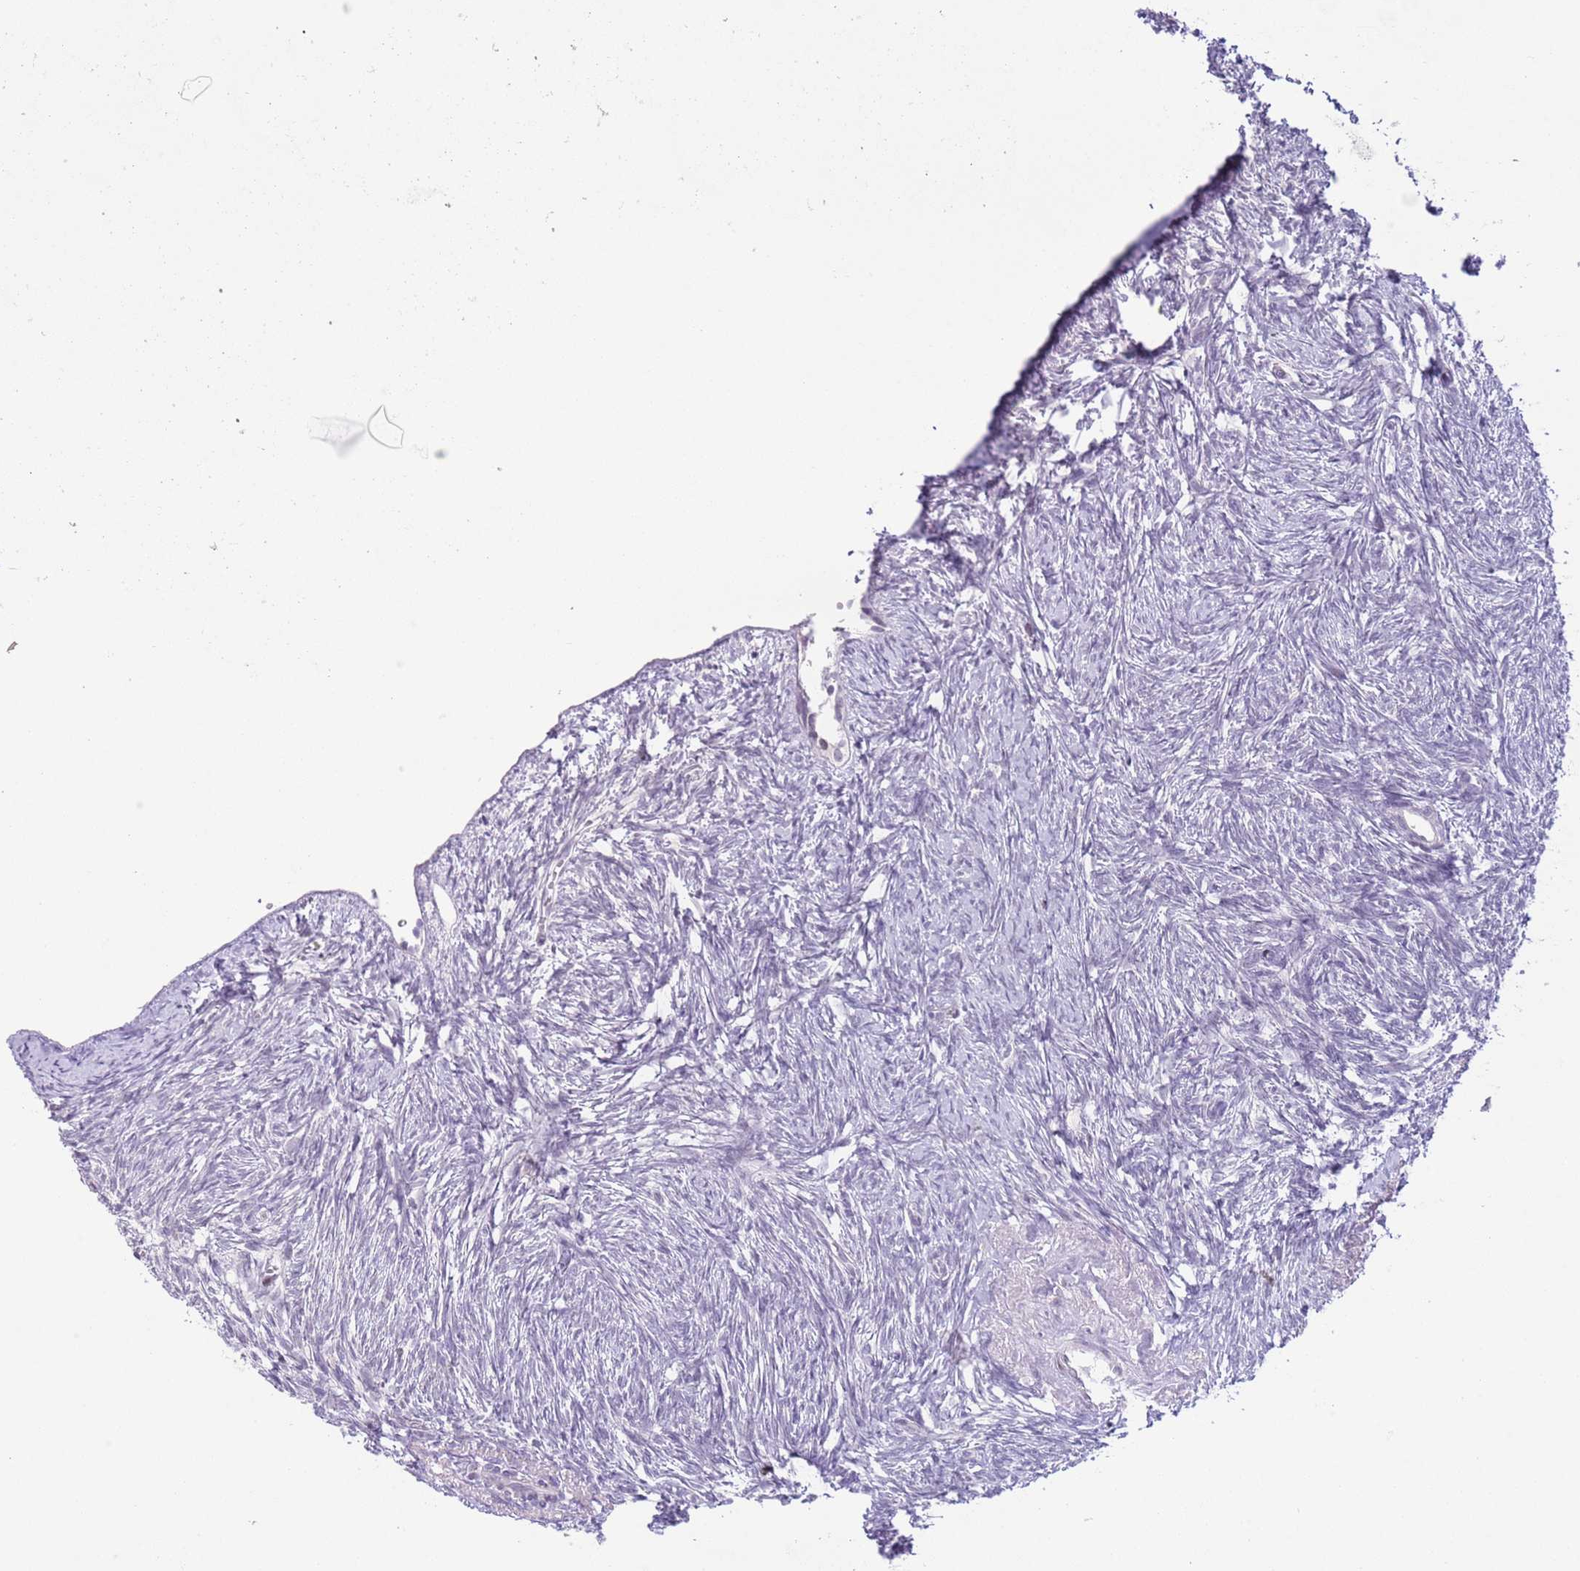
{"staining": {"intensity": "negative", "quantity": "none", "location": "none"}, "tissue": "ovary", "cell_type": "Ovarian stroma cells", "image_type": "normal", "snomed": [{"axis": "morphology", "description": "Normal tissue, NOS"}, {"axis": "topography", "description": "Ovary"}], "caption": "Ovarian stroma cells are negative for protein expression in unremarkable human ovary. (Stains: DAB immunohistochemistry with hematoxylin counter stain, Microscopy: brightfield microscopy at high magnification).", "gene": "MFSD10", "patient": {"sex": "female", "age": 51}}